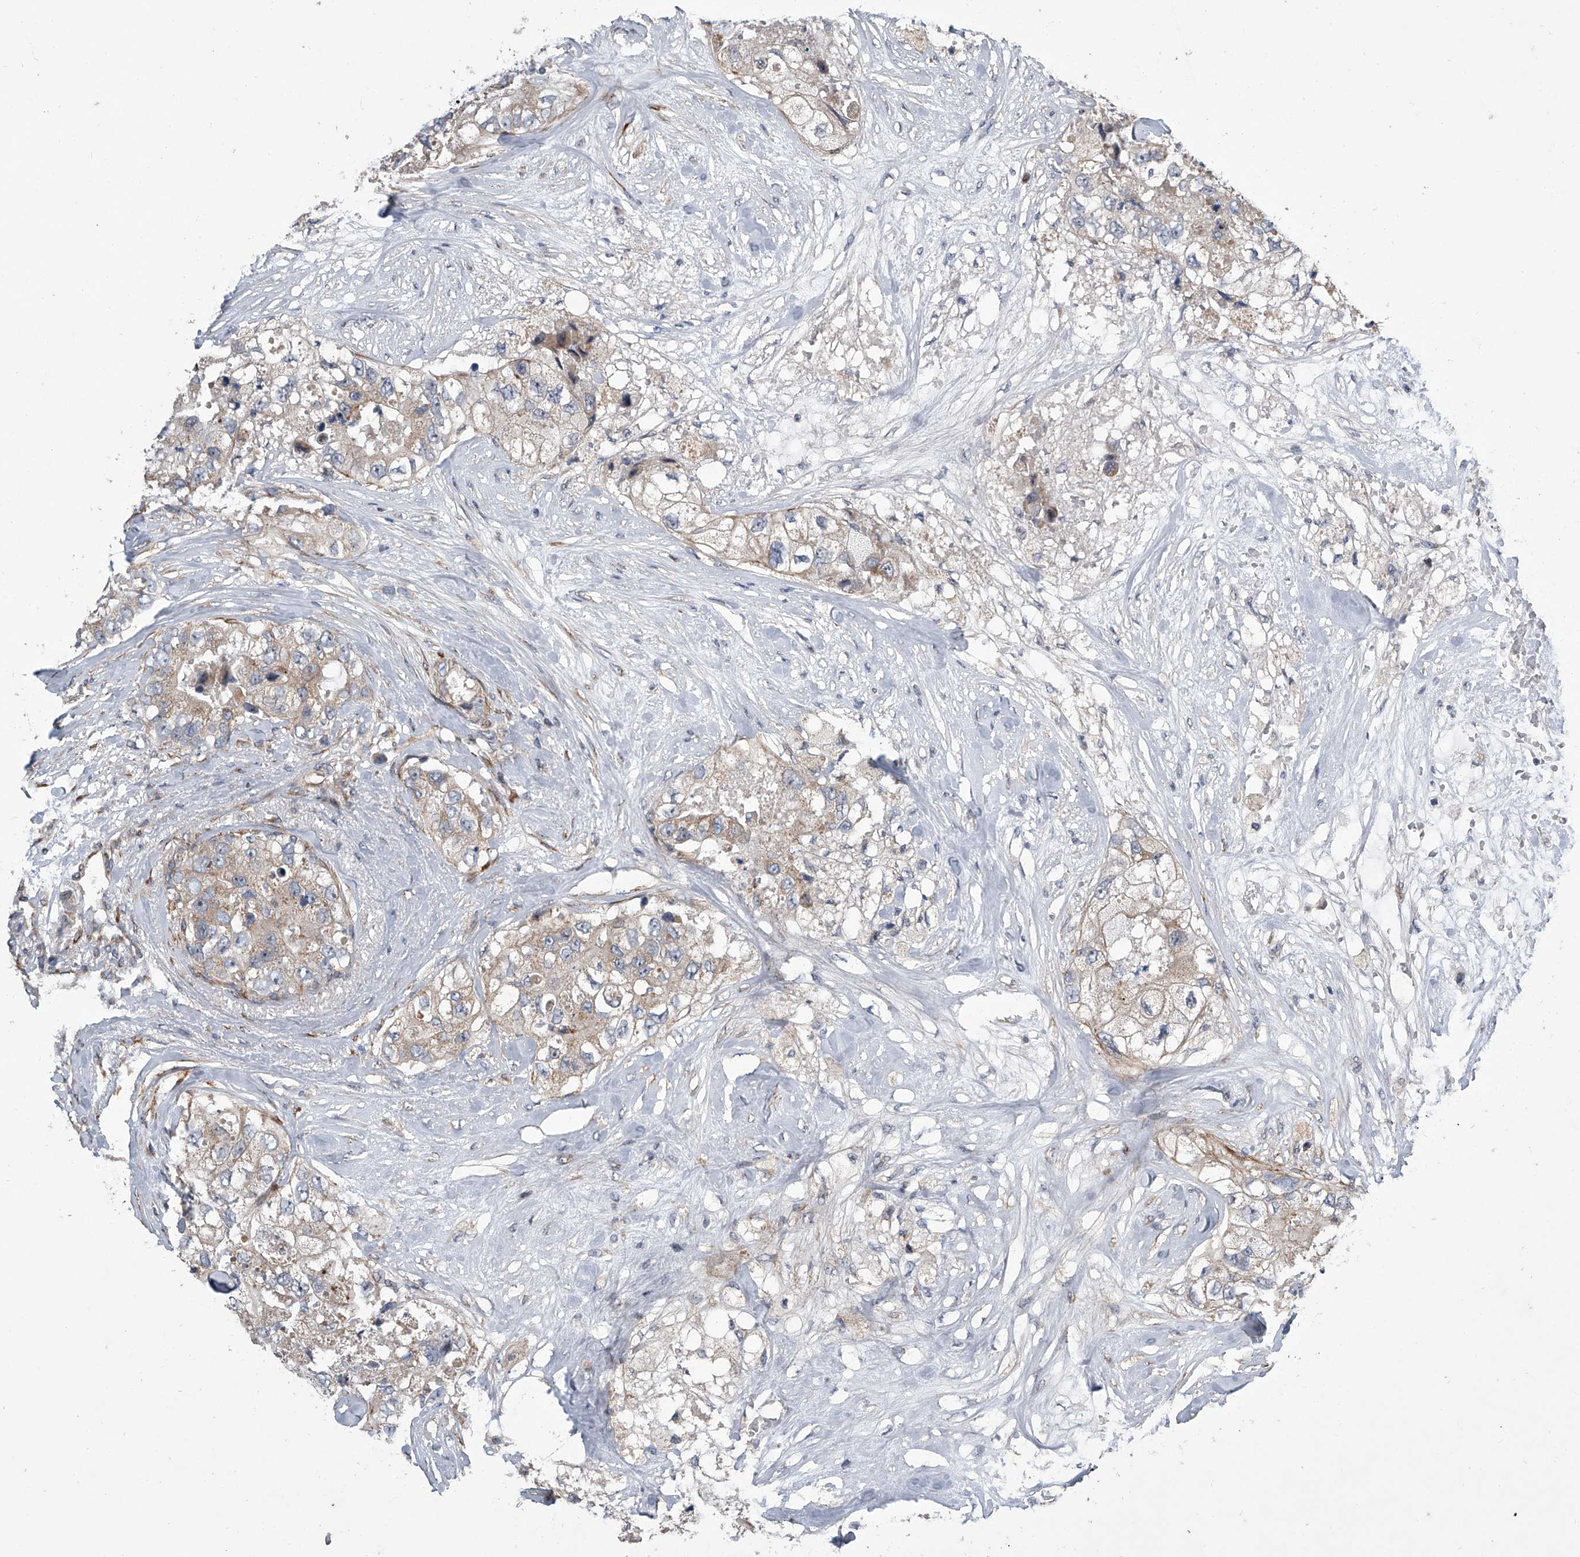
{"staining": {"intensity": "negative", "quantity": "none", "location": "none"}, "tissue": "breast cancer", "cell_type": "Tumor cells", "image_type": "cancer", "snomed": [{"axis": "morphology", "description": "Duct carcinoma"}, {"axis": "topography", "description": "Breast"}], "caption": "Breast cancer was stained to show a protein in brown. There is no significant positivity in tumor cells.", "gene": "DLGAP2", "patient": {"sex": "female", "age": 62}}